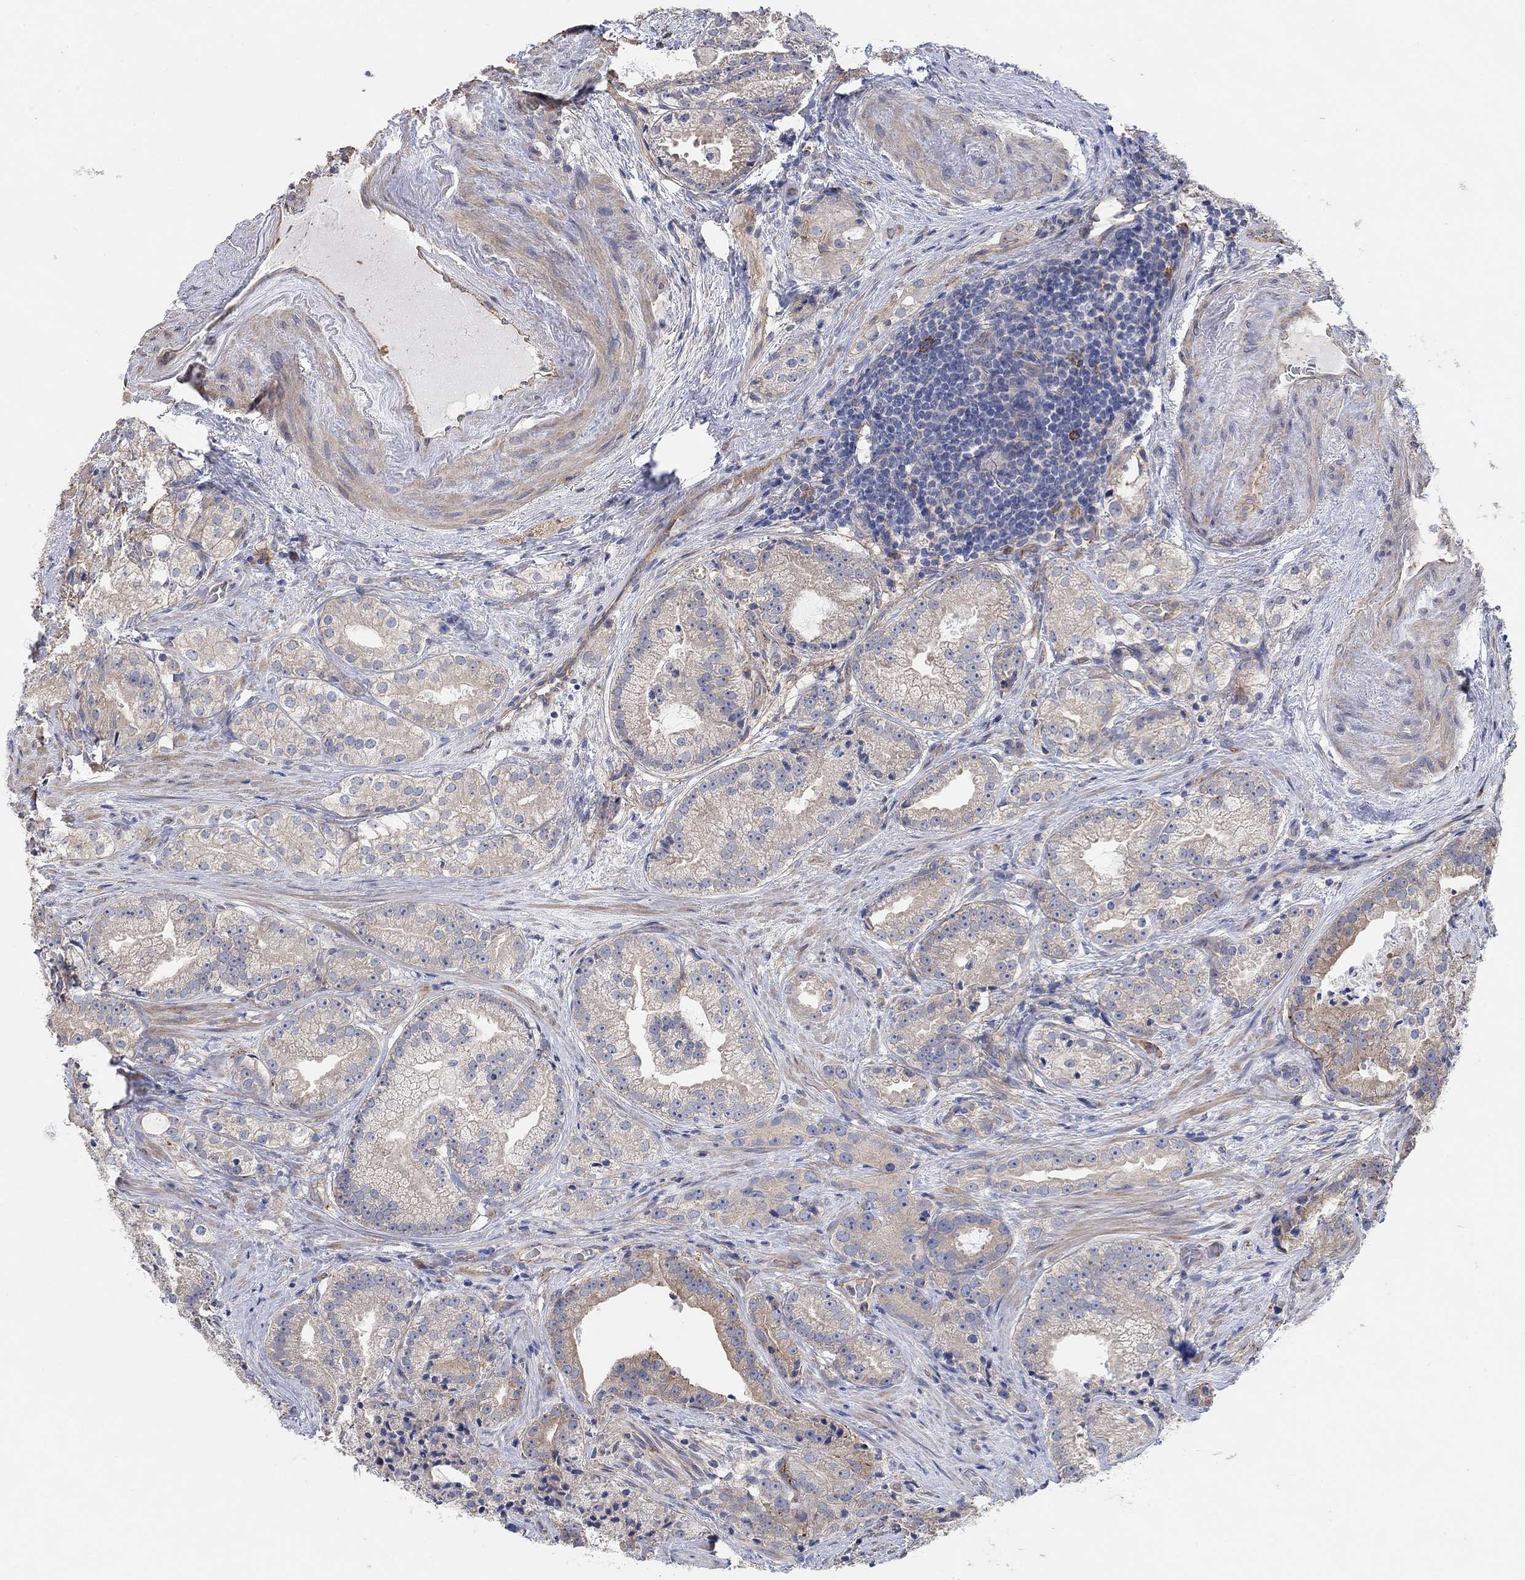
{"staining": {"intensity": "moderate", "quantity": "<25%", "location": "cytoplasmic/membranous"}, "tissue": "prostate cancer", "cell_type": "Tumor cells", "image_type": "cancer", "snomed": [{"axis": "morphology", "description": "Adenocarcinoma, NOS"}, {"axis": "morphology", "description": "Adenocarcinoma, High grade"}, {"axis": "topography", "description": "Prostate"}], "caption": "Prostate cancer stained with DAB immunohistochemistry (IHC) displays low levels of moderate cytoplasmic/membranous positivity in about <25% of tumor cells. (brown staining indicates protein expression, while blue staining denotes nuclei).", "gene": "SYT16", "patient": {"sex": "male", "age": 64}}